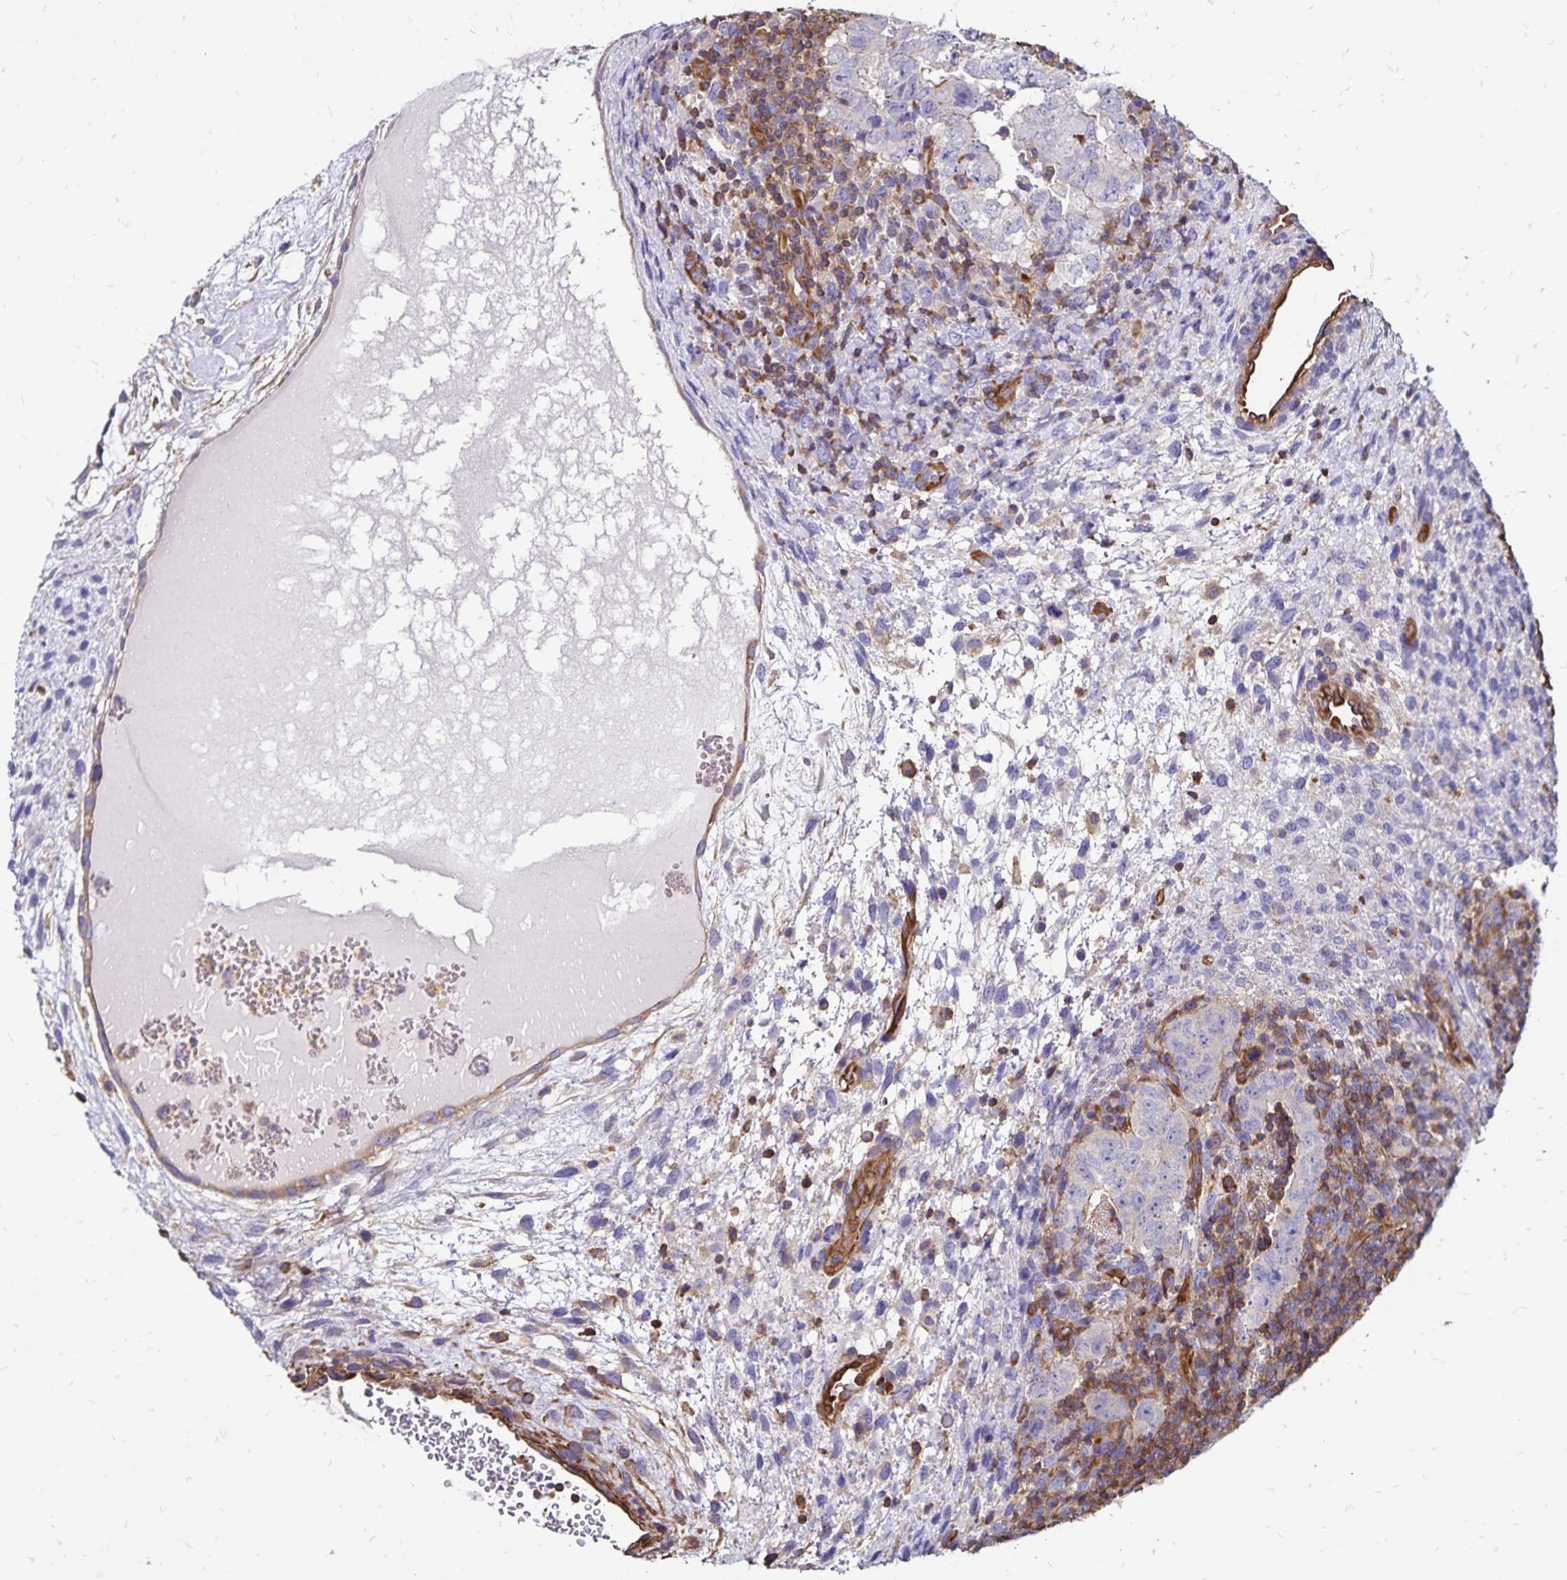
{"staining": {"intensity": "negative", "quantity": "none", "location": "none"}, "tissue": "testis cancer", "cell_type": "Tumor cells", "image_type": "cancer", "snomed": [{"axis": "morphology", "description": "Carcinoma, Embryonal, NOS"}, {"axis": "topography", "description": "Testis"}], "caption": "Immunohistochemistry (IHC) histopathology image of human testis embryonal carcinoma stained for a protein (brown), which shows no expression in tumor cells. (DAB immunohistochemistry visualized using brightfield microscopy, high magnification).", "gene": "RPRML", "patient": {"sex": "male", "age": 24}}